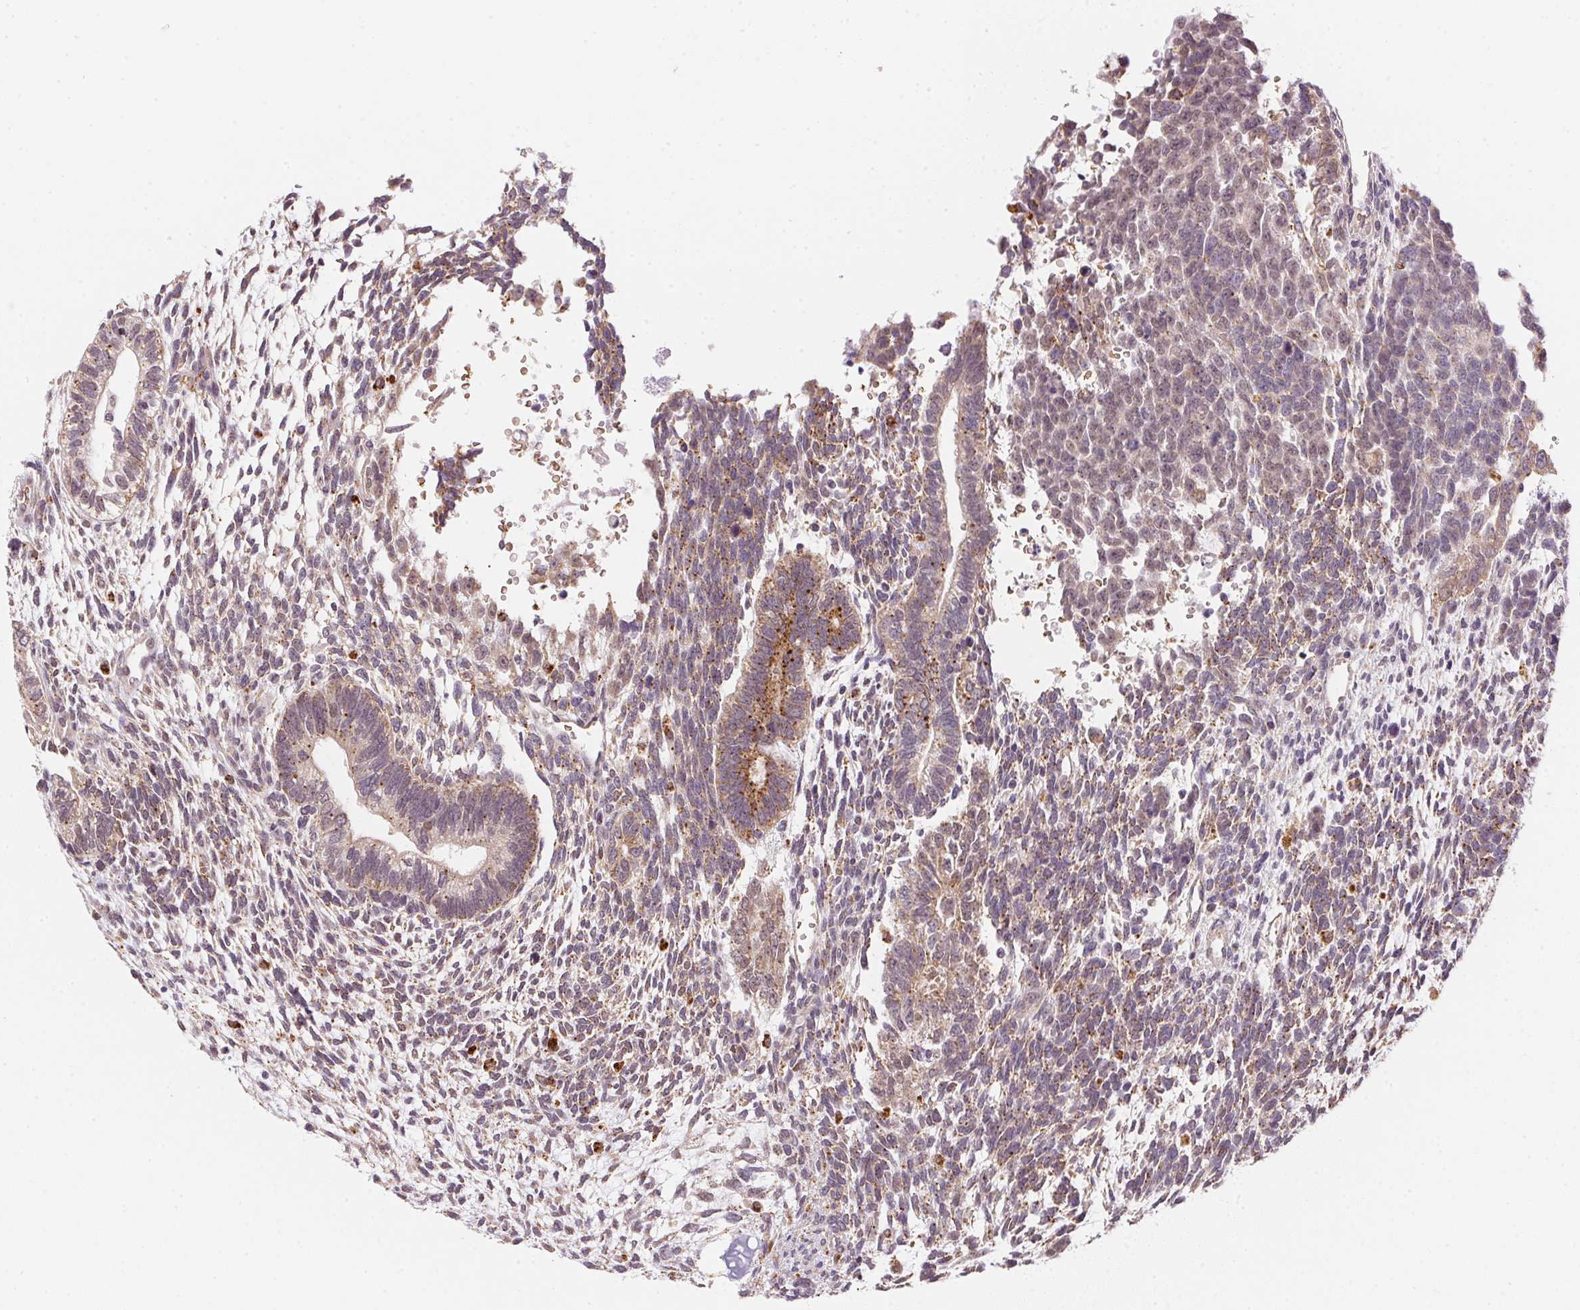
{"staining": {"intensity": "moderate", "quantity": ">75%", "location": "cytoplasmic/membranous"}, "tissue": "testis cancer", "cell_type": "Tumor cells", "image_type": "cancer", "snomed": [{"axis": "morphology", "description": "Carcinoma, Embryonal, NOS"}, {"axis": "topography", "description": "Testis"}], "caption": "Tumor cells display medium levels of moderate cytoplasmic/membranous expression in approximately >75% of cells in human testis embryonal carcinoma.", "gene": "METTL13", "patient": {"sex": "male", "age": 23}}